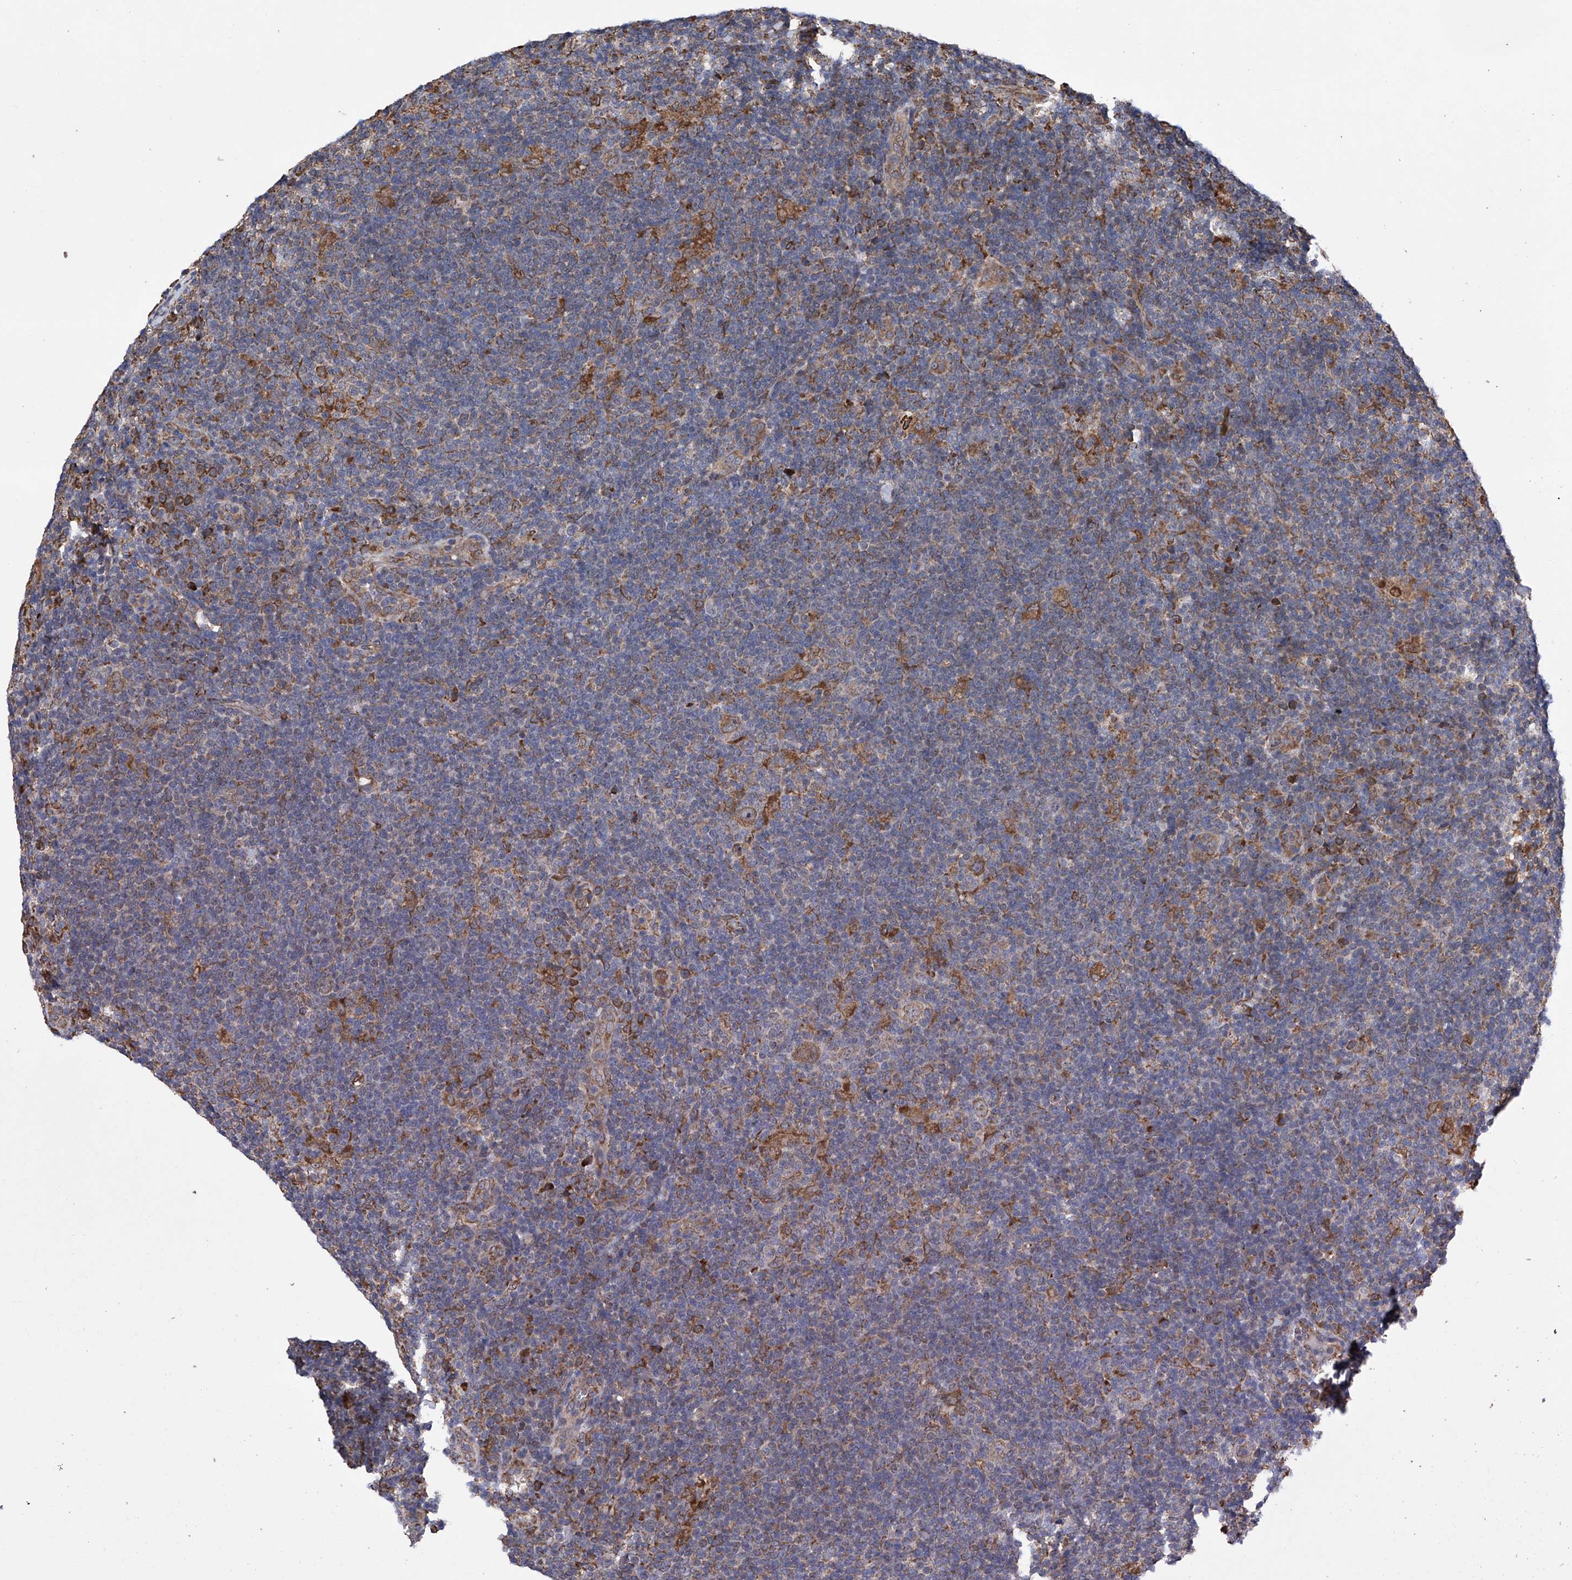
{"staining": {"intensity": "moderate", "quantity": ">75%", "location": "cytoplasmic/membranous"}, "tissue": "lymphoma", "cell_type": "Tumor cells", "image_type": "cancer", "snomed": [{"axis": "morphology", "description": "Hodgkin's disease, NOS"}, {"axis": "topography", "description": "Lymph node"}], "caption": "Protein expression analysis of Hodgkin's disease demonstrates moderate cytoplasmic/membranous expression in about >75% of tumor cells.", "gene": "DNAH8", "patient": {"sex": "female", "age": 57}}